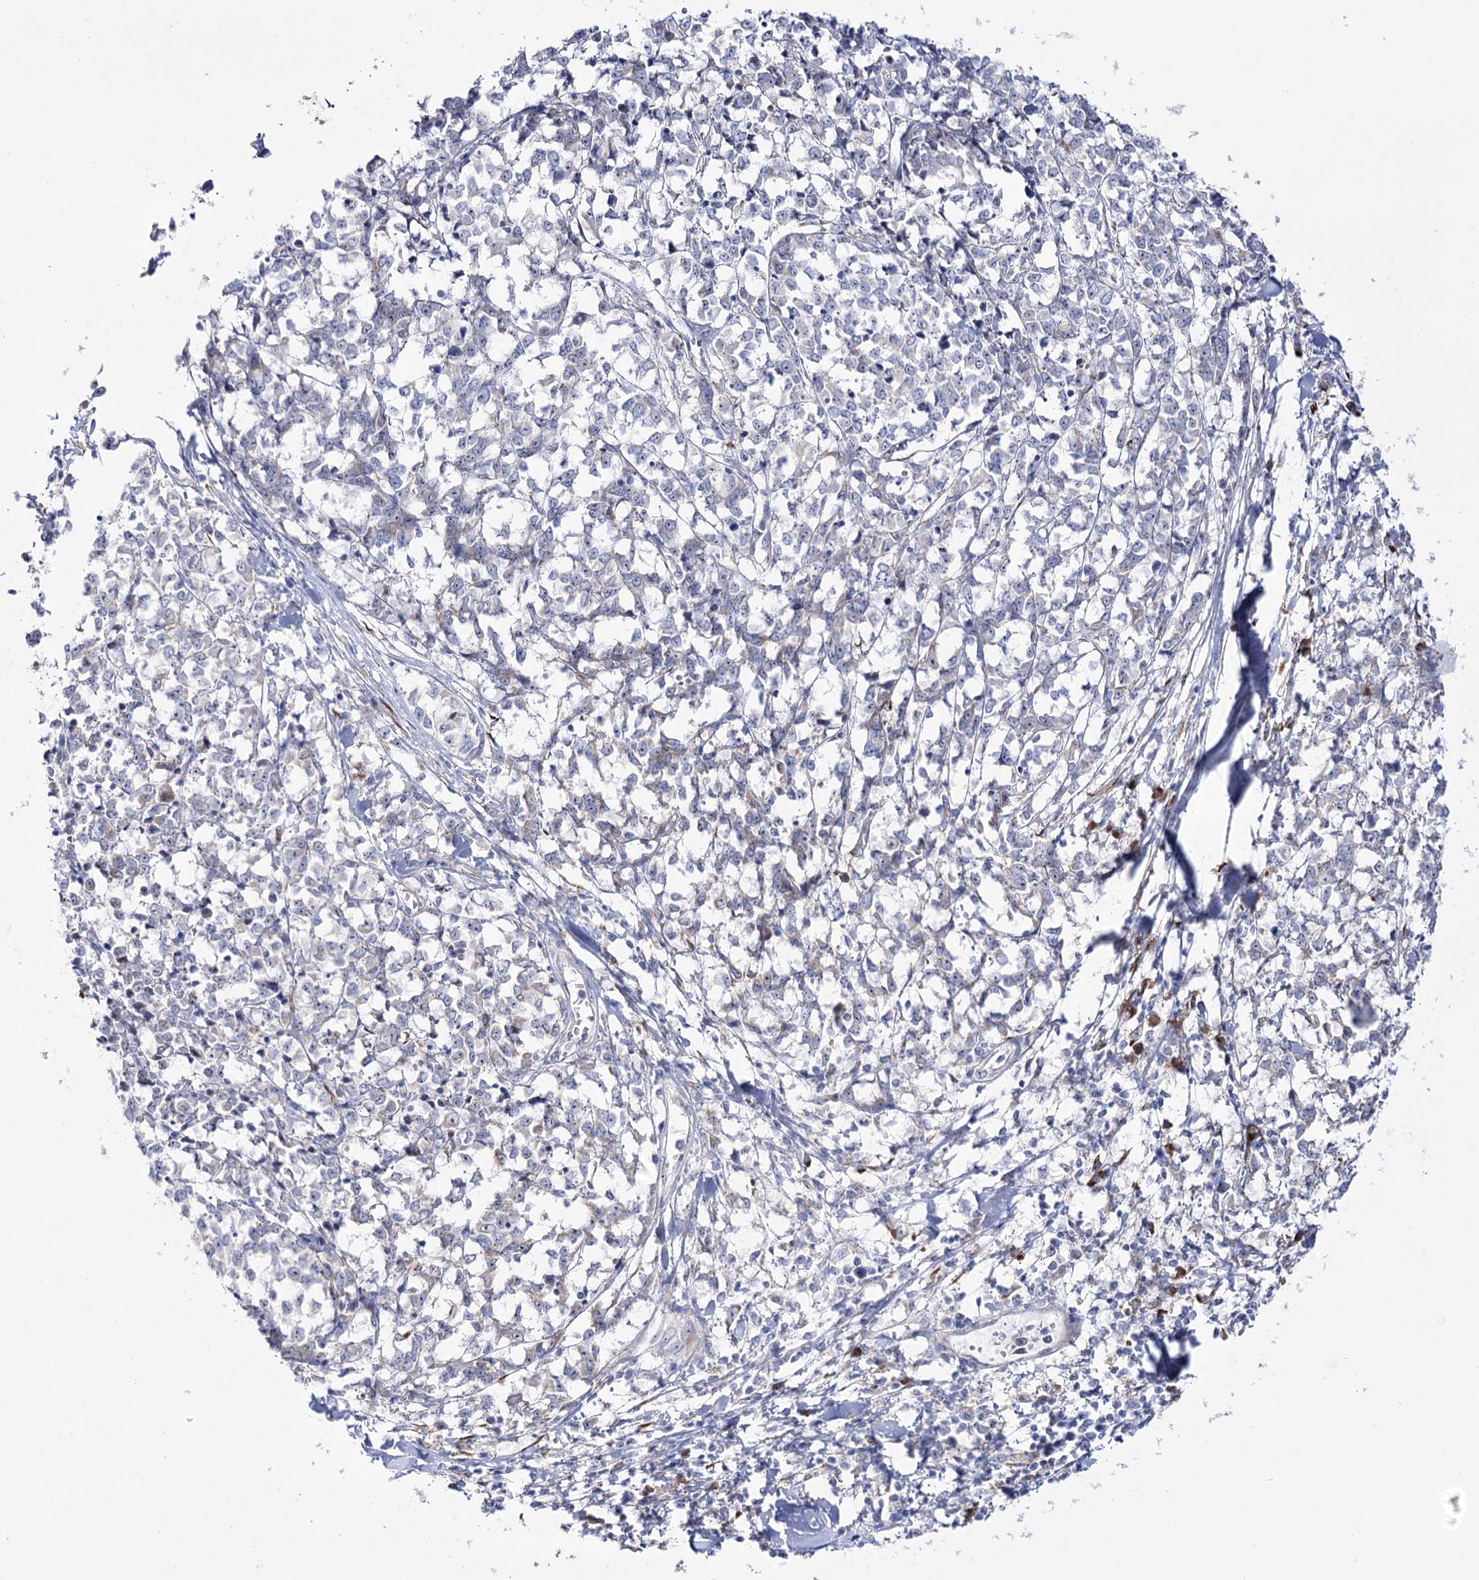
{"staining": {"intensity": "negative", "quantity": "none", "location": "none"}, "tissue": "melanoma", "cell_type": "Tumor cells", "image_type": "cancer", "snomed": [{"axis": "morphology", "description": "Malignant melanoma, NOS"}, {"axis": "topography", "description": "Skin"}], "caption": "This is an immunohistochemistry (IHC) micrograph of malignant melanoma. There is no staining in tumor cells.", "gene": "METTL5", "patient": {"sex": "female", "age": 72}}